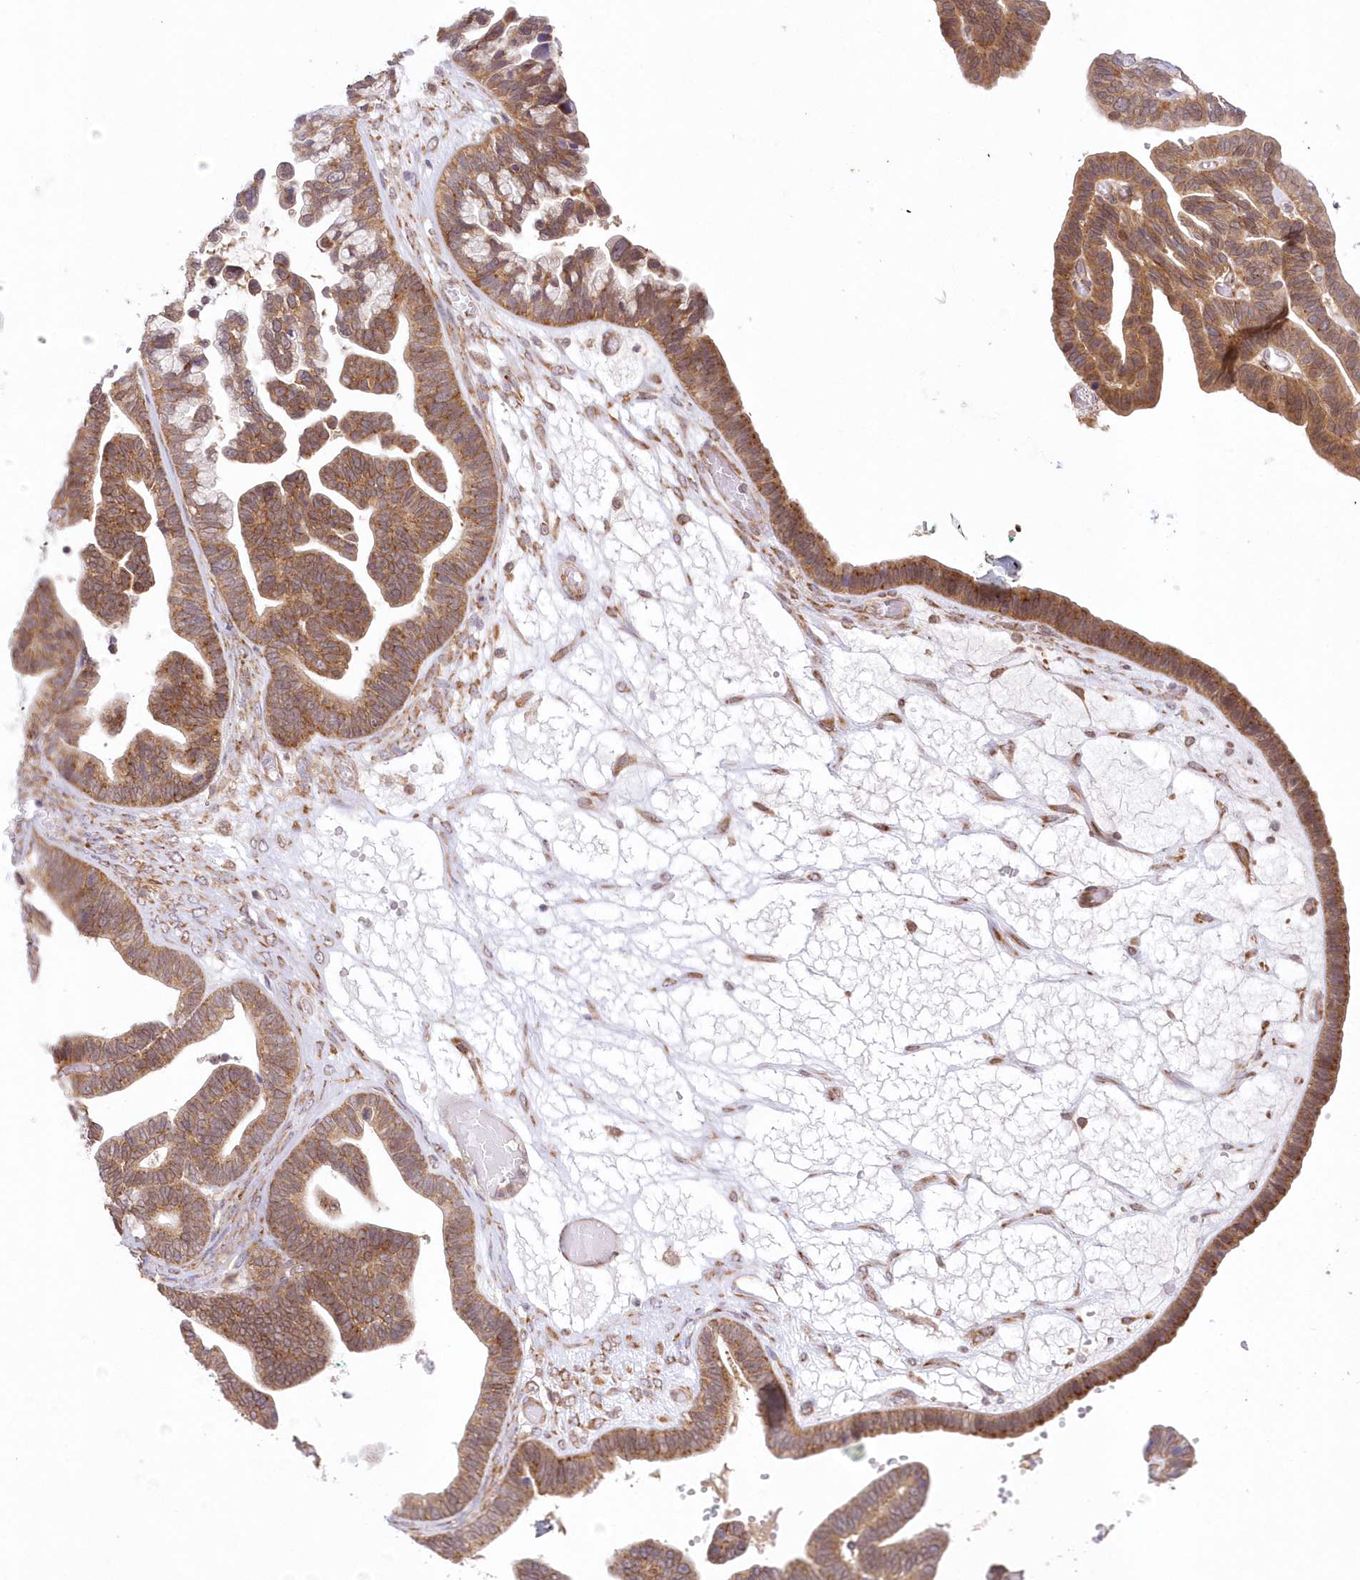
{"staining": {"intensity": "moderate", "quantity": ">75%", "location": "cytoplasmic/membranous"}, "tissue": "ovarian cancer", "cell_type": "Tumor cells", "image_type": "cancer", "snomed": [{"axis": "morphology", "description": "Cystadenocarcinoma, serous, NOS"}, {"axis": "topography", "description": "Ovary"}], "caption": "Ovarian serous cystadenocarcinoma stained with immunohistochemistry exhibits moderate cytoplasmic/membranous staining in approximately >75% of tumor cells.", "gene": "RNPEP", "patient": {"sex": "female", "age": 56}}